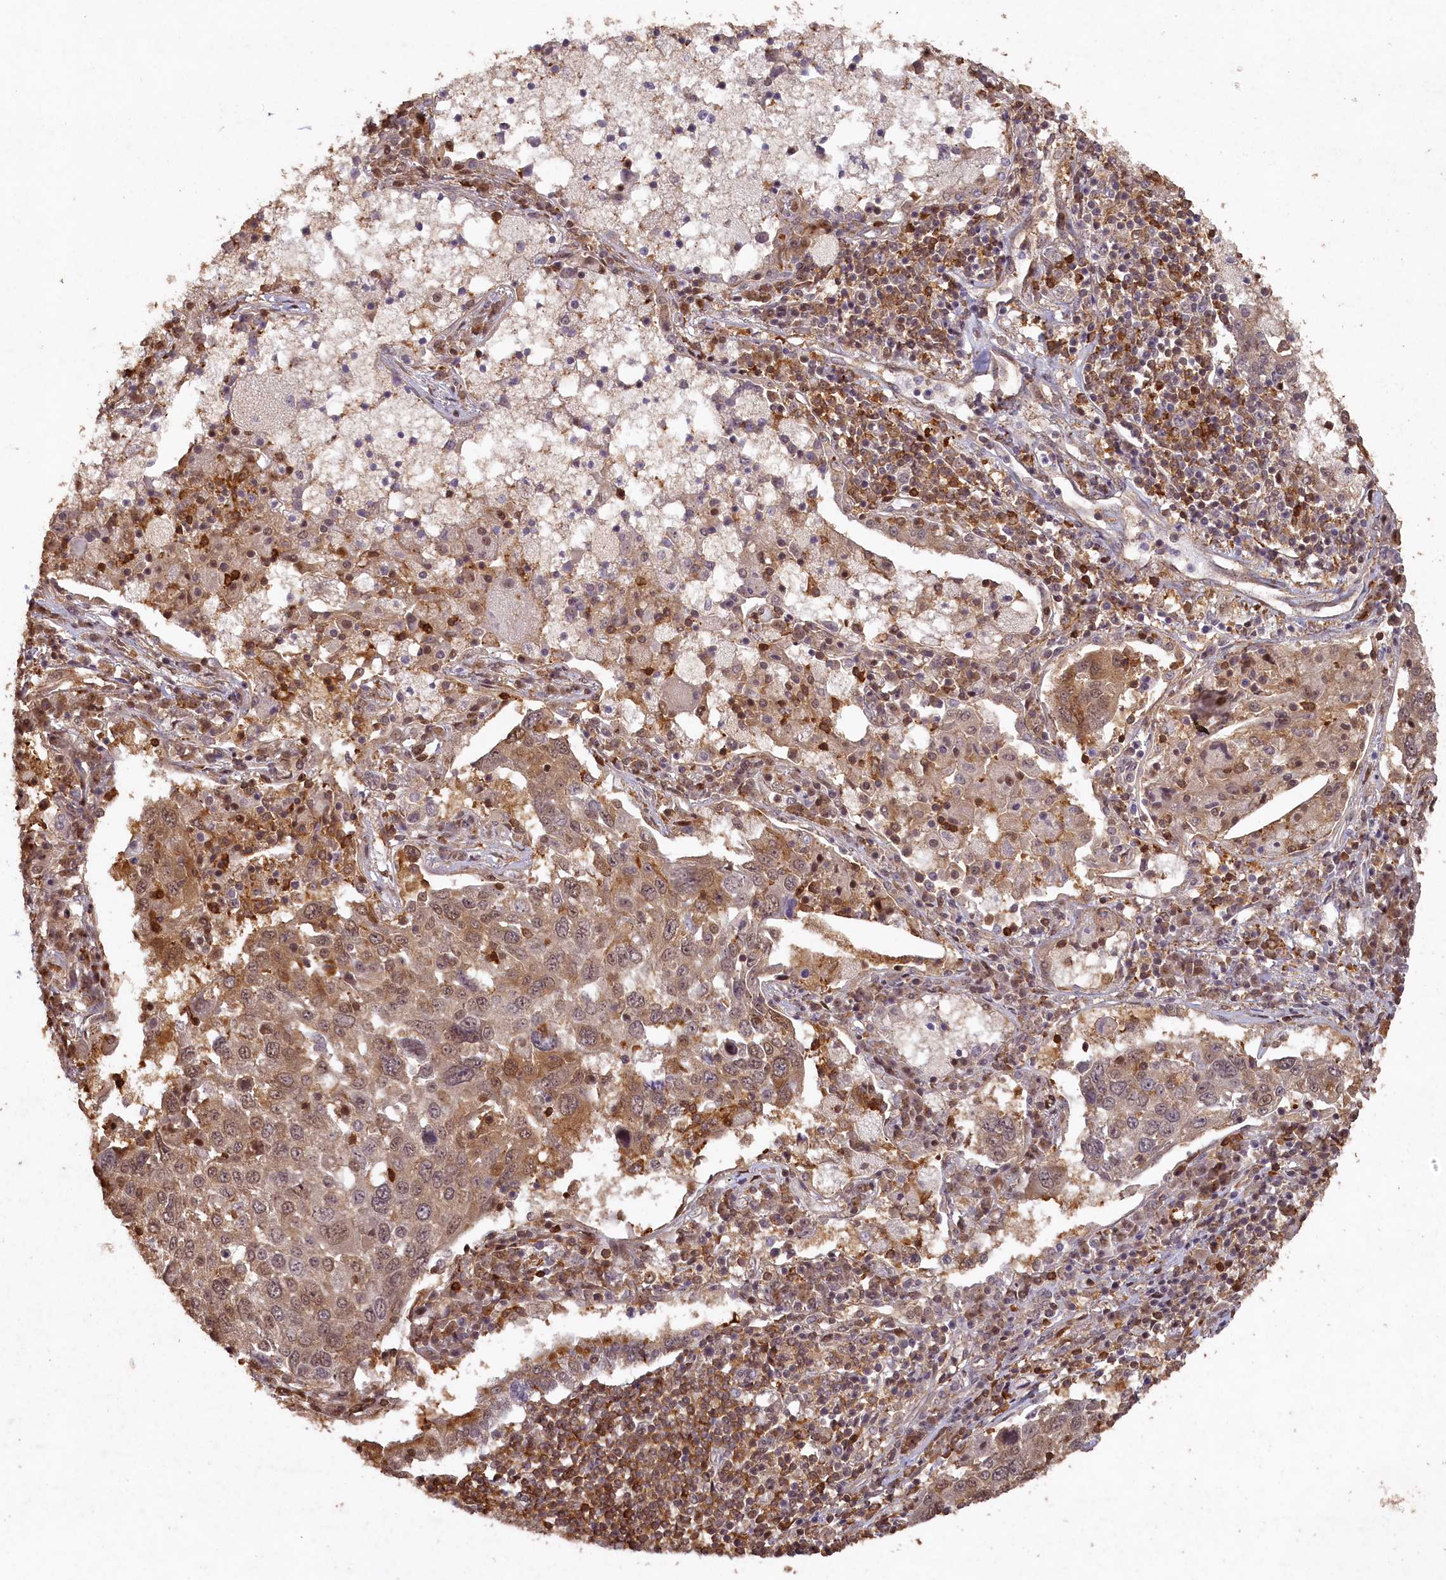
{"staining": {"intensity": "moderate", "quantity": "<25%", "location": "cytoplasmic/membranous,nuclear"}, "tissue": "lung cancer", "cell_type": "Tumor cells", "image_type": "cancer", "snomed": [{"axis": "morphology", "description": "Squamous cell carcinoma, NOS"}, {"axis": "topography", "description": "Lung"}], "caption": "Immunohistochemical staining of human squamous cell carcinoma (lung) demonstrates moderate cytoplasmic/membranous and nuclear protein staining in approximately <25% of tumor cells. (DAB IHC with brightfield microscopy, high magnification).", "gene": "MADD", "patient": {"sex": "male", "age": 65}}